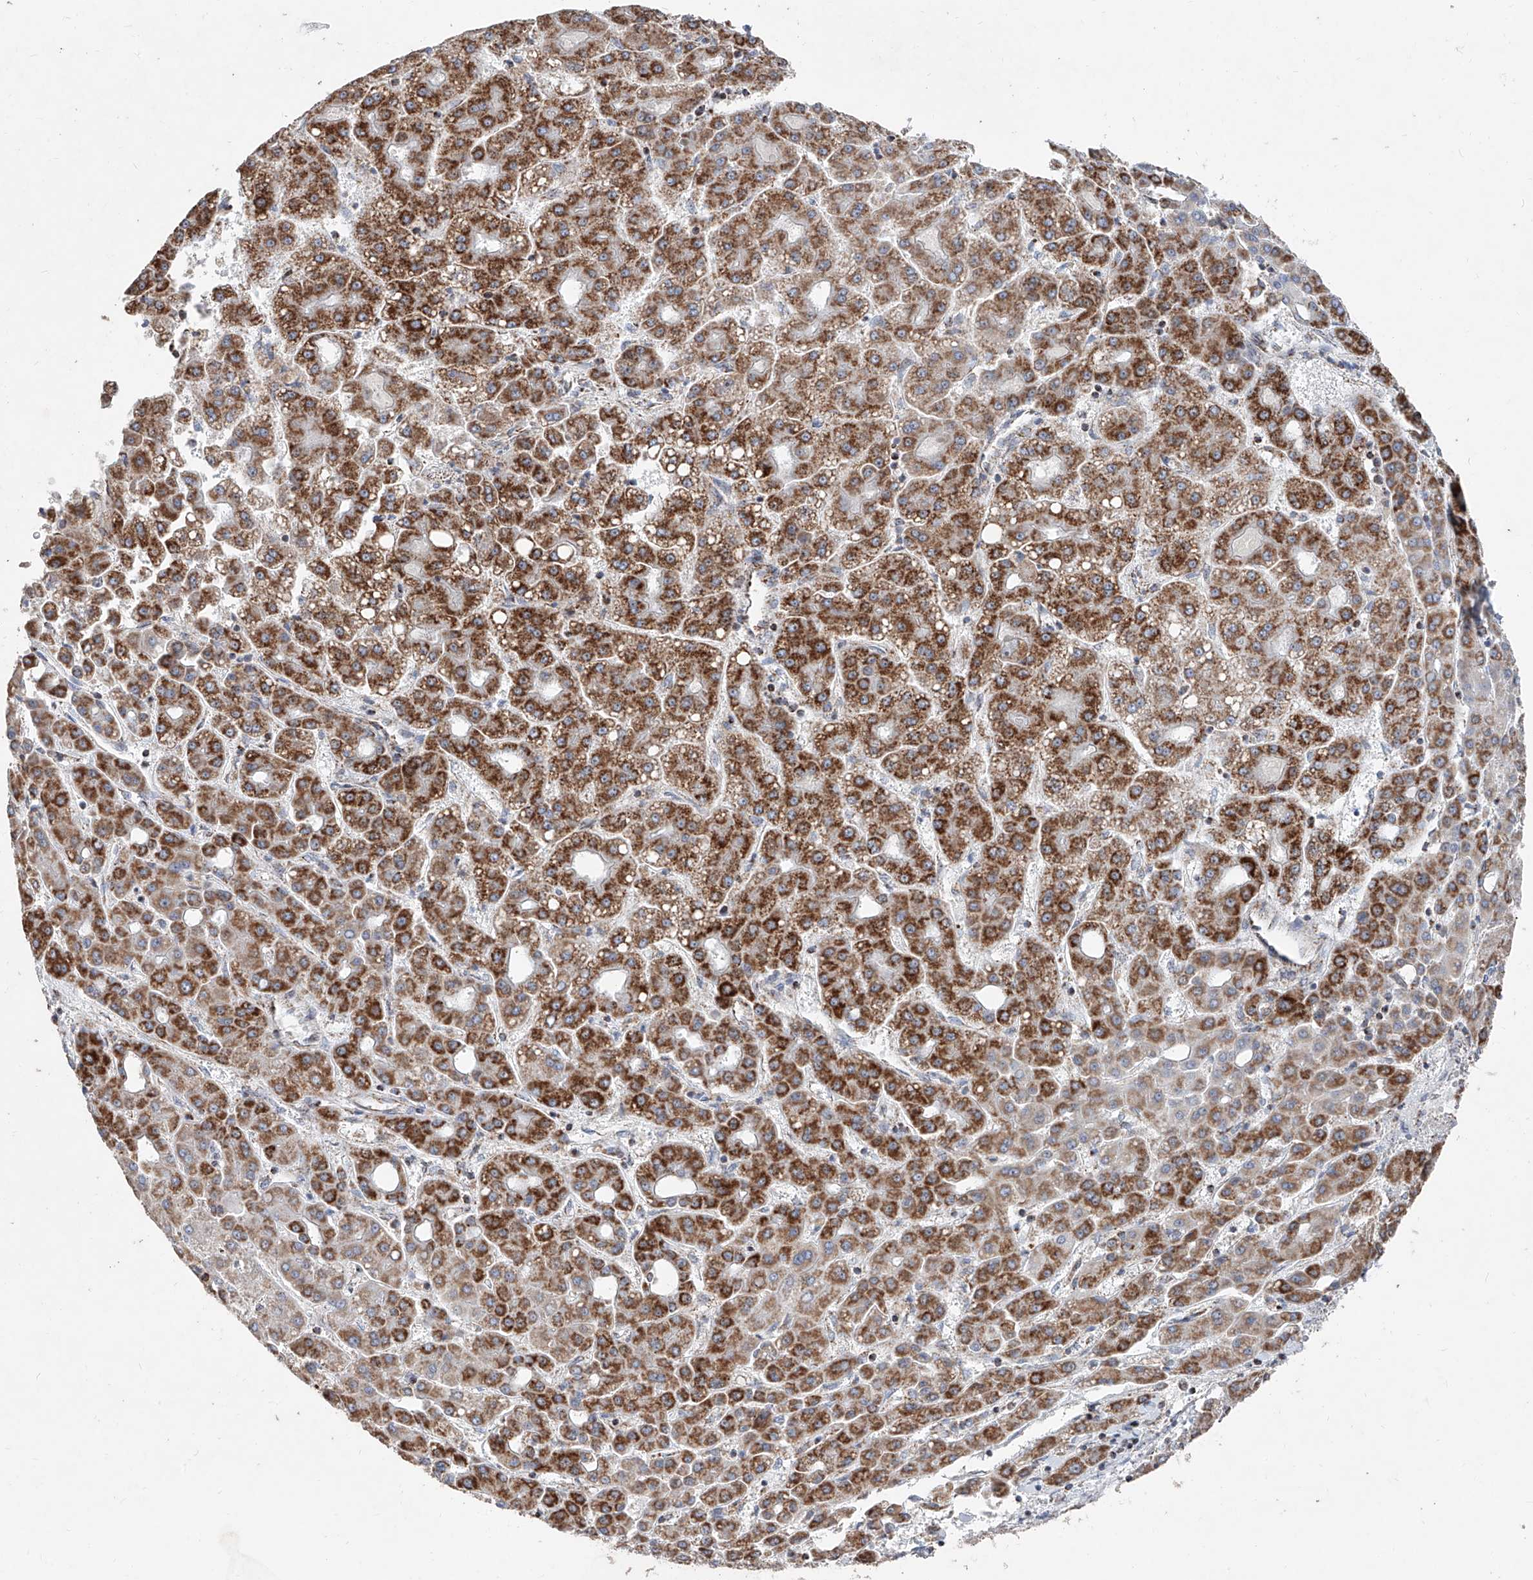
{"staining": {"intensity": "strong", "quantity": ">75%", "location": "cytoplasmic/membranous"}, "tissue": "liver cancer", "cell_type": "Tumor cells", "image_type": "cancer", "snomed": [{"axis": "morphology", "description": "Carcinoma, Hepatocellular, NOS"}, {"axis": "topography", "description": "Liver"}], "caption": "Tumor cells demonstrate strong cytoplasmic/membranous expression in about >75% of cells in liver cancer. (DAB (3,3'-diaminobenzidine) = brown stain, brightfield microscopy at high magnification).", "gene": "NDUFB3", "patient": {"sex": "male", "age": 65}}